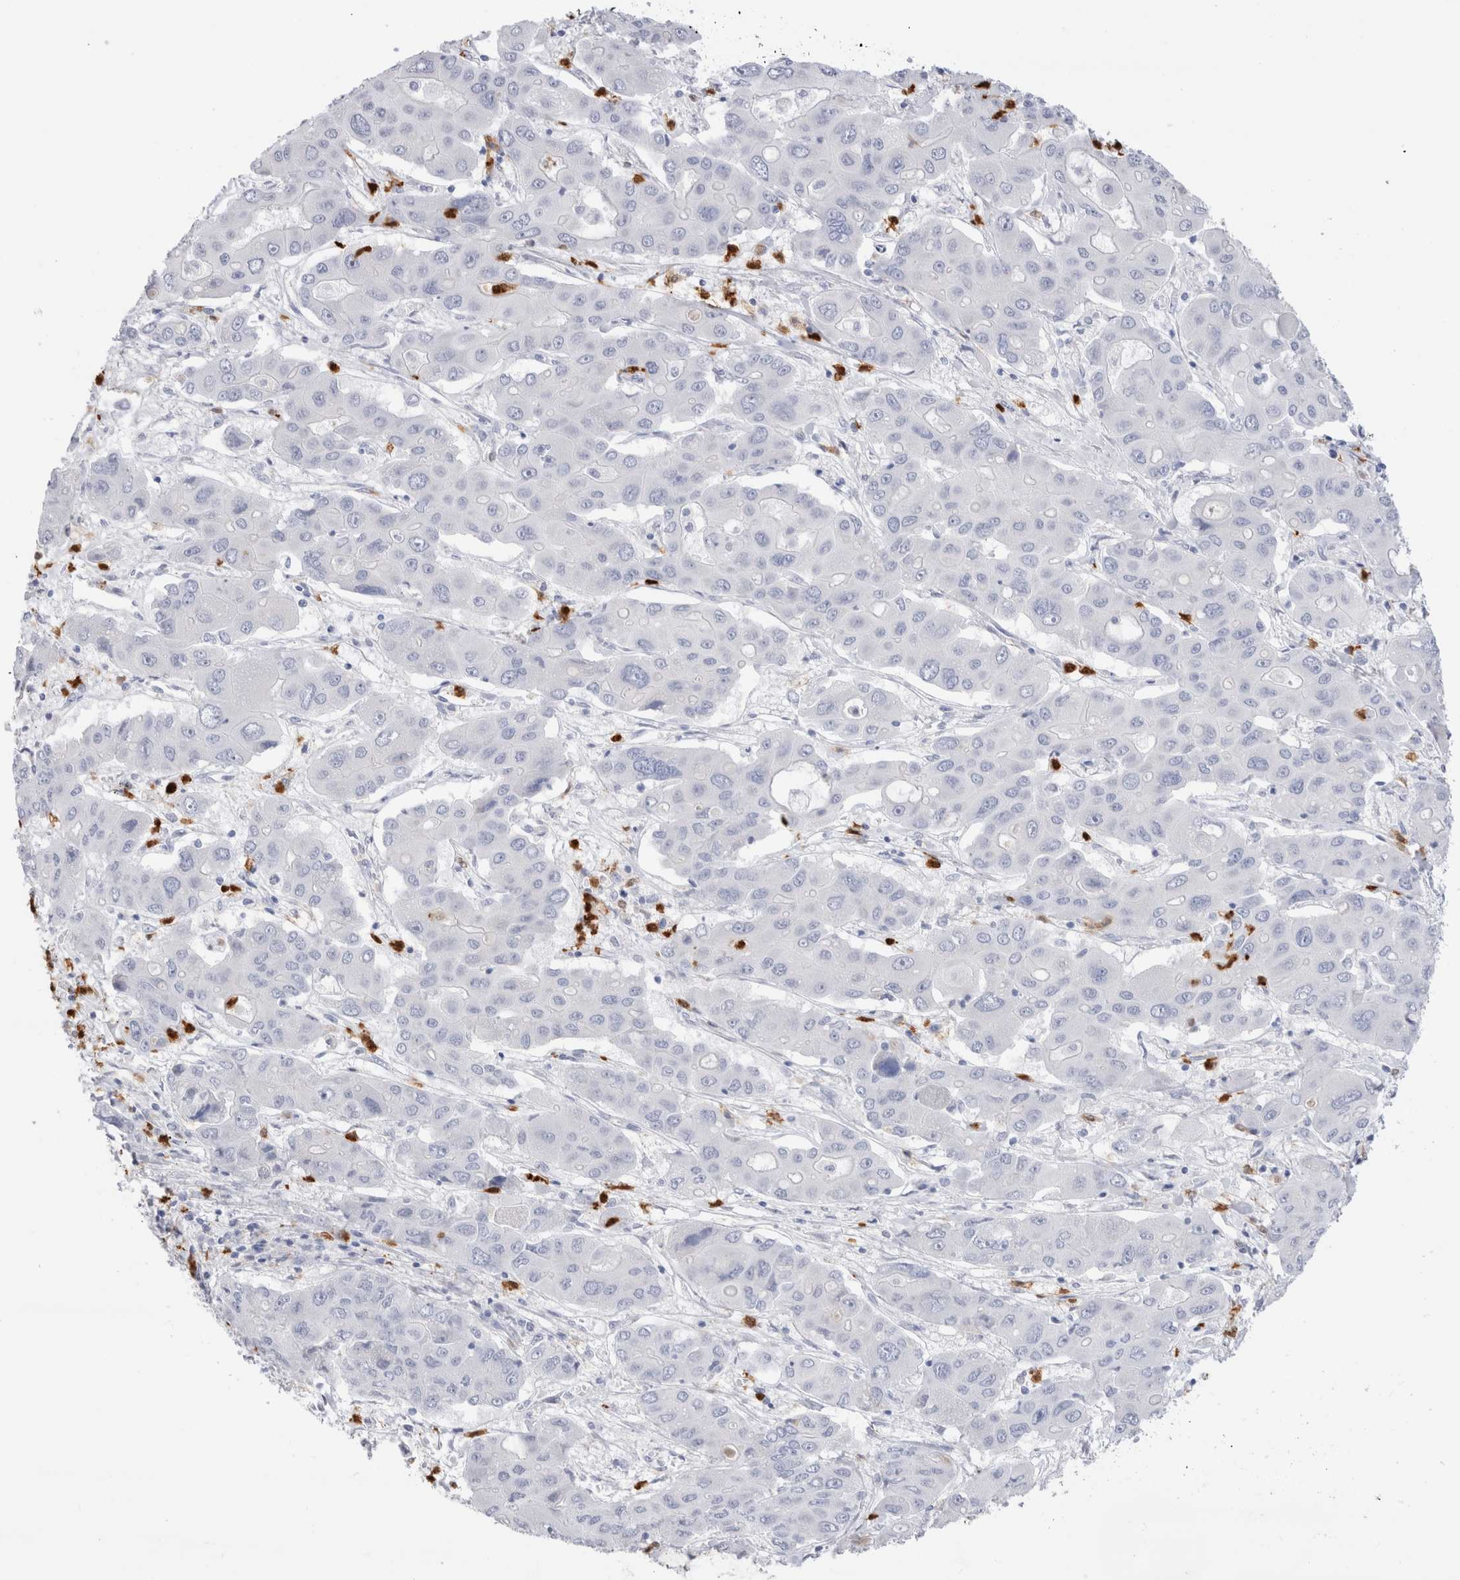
{"staining": {"intensity": "negative", "quantity": "none", "location": "none"}, "tissue": "liver cancer", "cell_type": "Tumor cells", "image_type": "cancer", "snomed": [{"axis": "morphology", "description": "Cholangiocarcinoma"}, {"axis": "topography", "description": "Liver"}], "caption": "IHC histopathology image of human liver cancer (cholangiocarcinoma) stained for a protein (brown), which reveals no positivity in tumor cells. The staining was performed using DAB to visualize the protein expression in brown, while the nuclei were stained in blue with hematoxylin (Magnification: 20x).", "gene": "SLC10A5", "patient": {"sex": "male", "age": 67}}